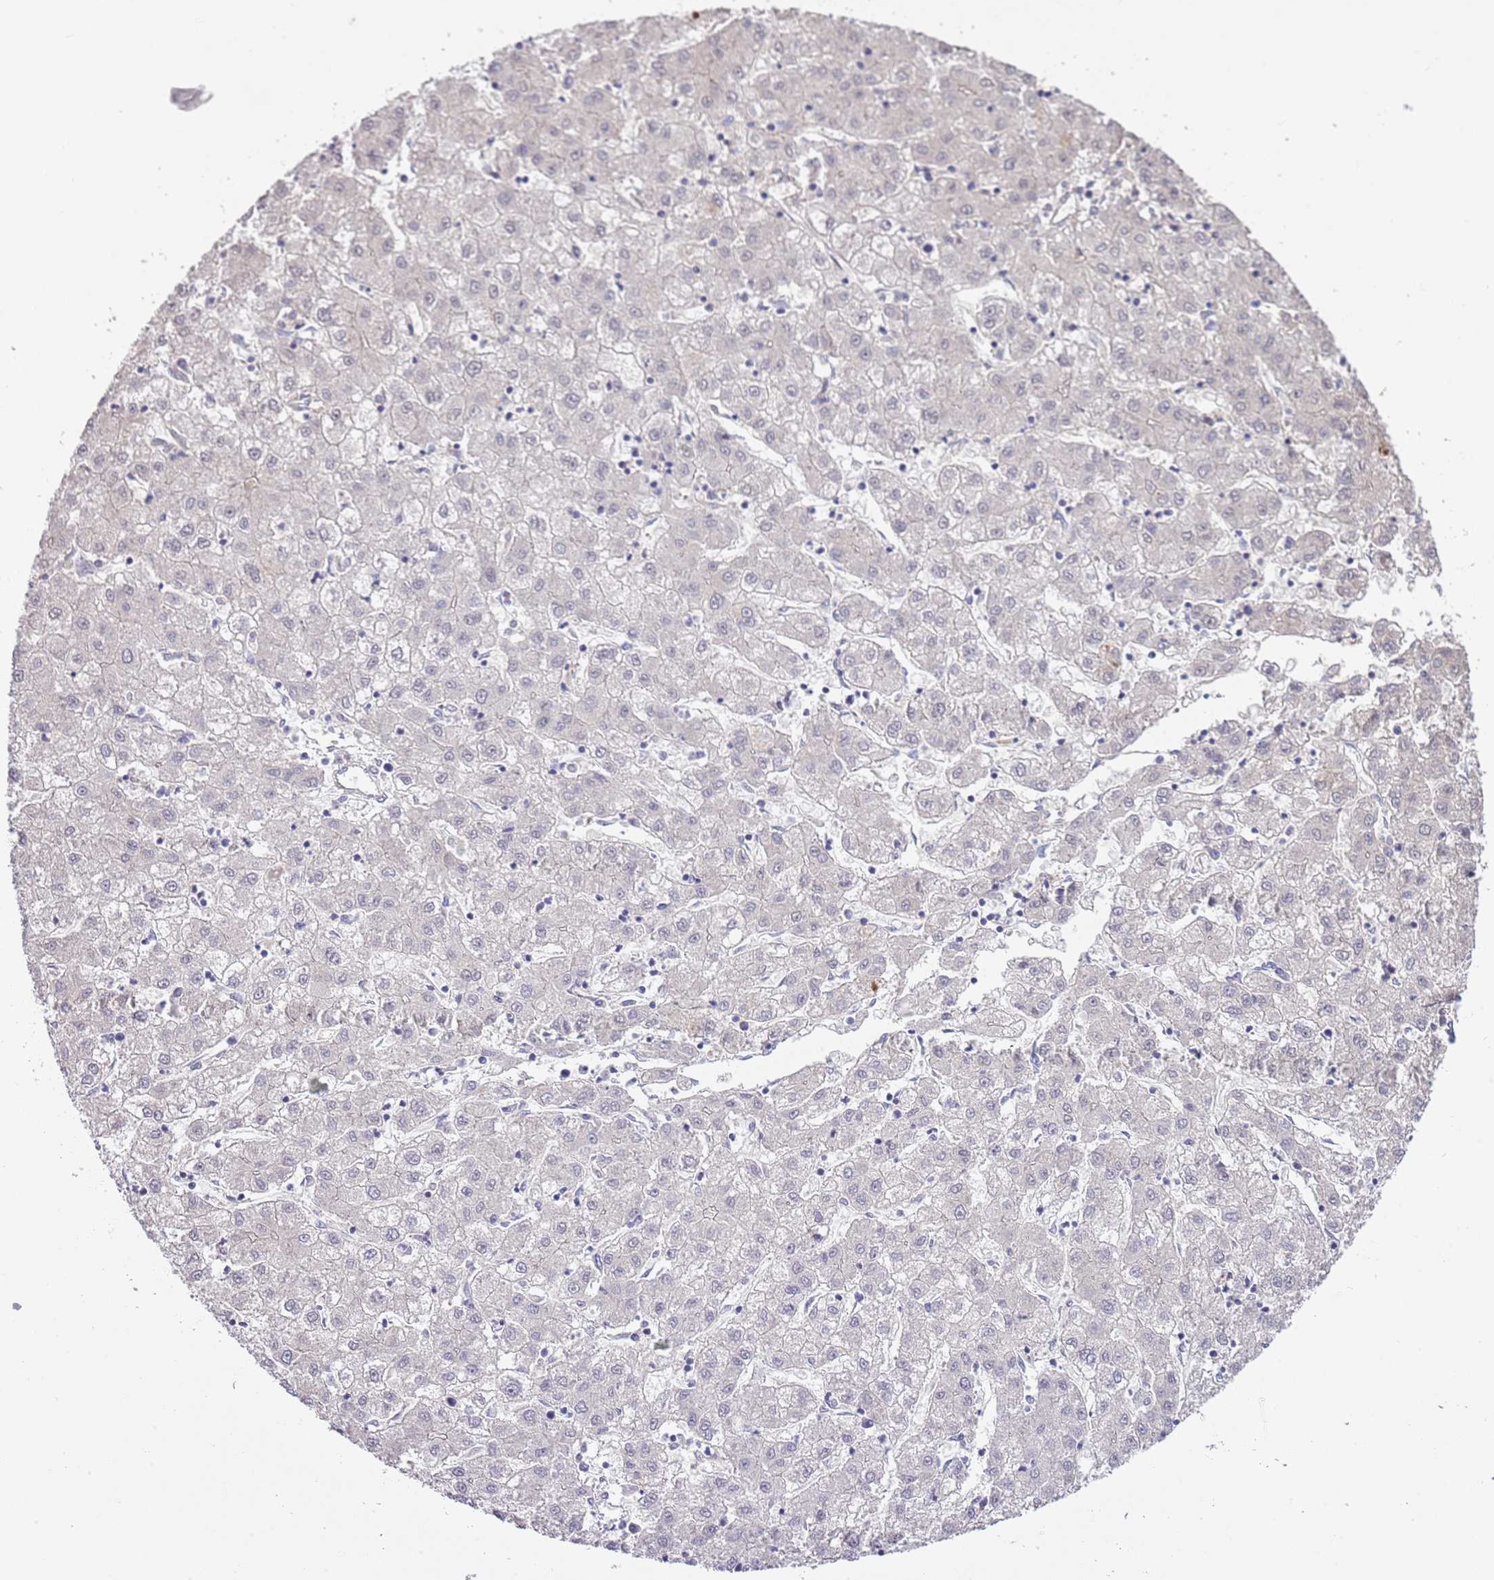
{"staining": {"intensity": "negative", "quantity": "none", "location": "none"}, "tissue": "liver cancer", "cell_type": "Tumor cells", "image_type": "cancer", "snomed": [{"axis": "morphology", "description": "Carcinoma, Hepatocellular, NOS"}, {"axis": "topography", "description": "Liver"}], "caption": "Tumor cells show no significant staining in liver cancer.", "gene": "ABHD17C", "patient": {"sex": "male", "age": 72}}